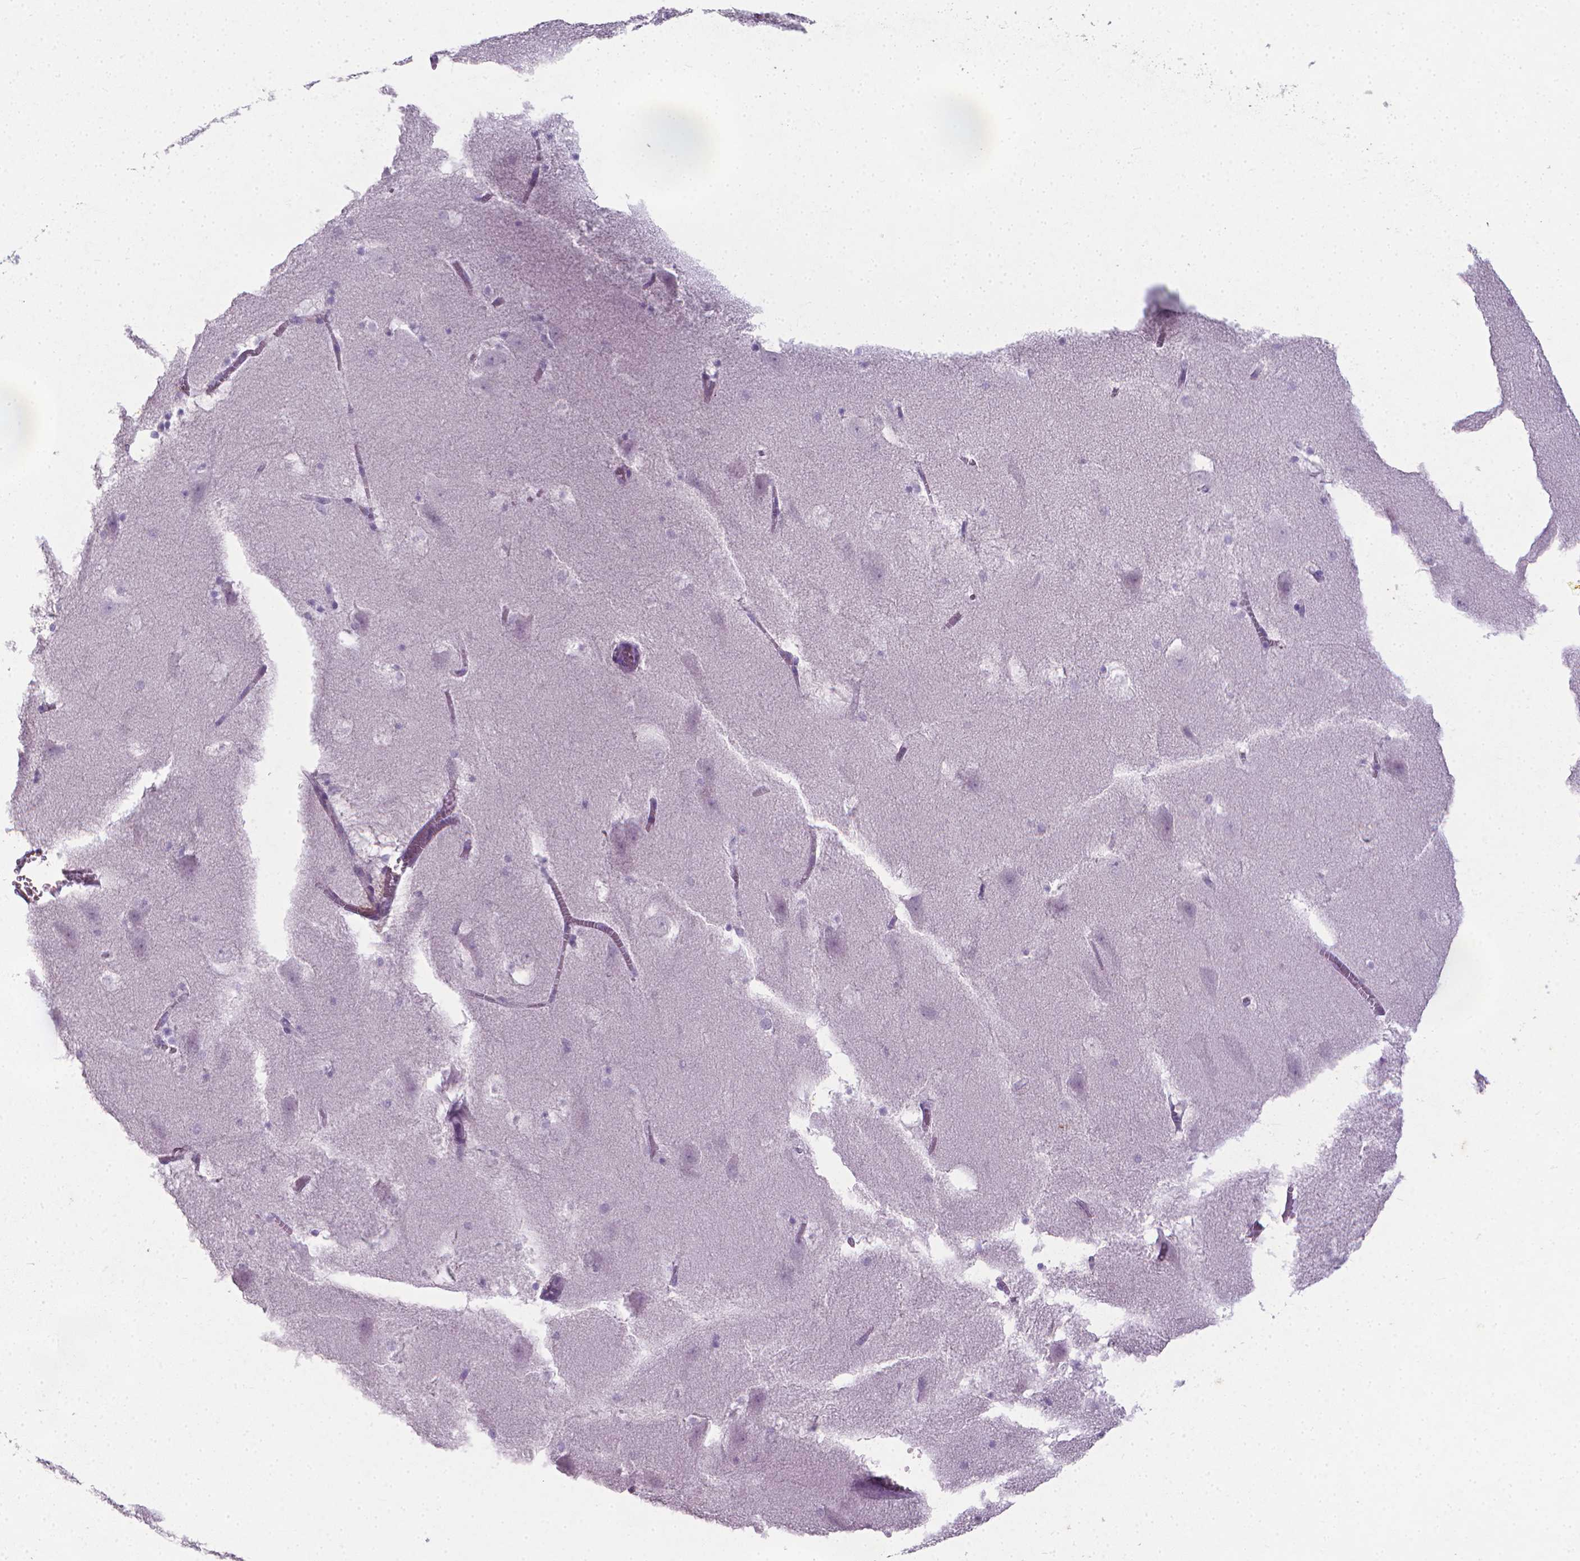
{"staining": {"intensity": "negative", "quantity": "none", "location": "none"}, "tissue": "hippocampus", "cell_type": "Glial cells", "image_type": "normal", "snomed": [{"axis": "morphology", "description": "Normal tissue, NOS"}, {"axis": "topography", "description": "Hippocampus"}], "caption": "High power microscopy image of an immunohistochemistry micrograph of normal hippocampus, revealing no significant positivity in glial cells. (DAB IHC visualized using brightfield microscopy, high magnification).", "gene": "XPNPEP2", "patient": {"sex": "male", "age": 45}}